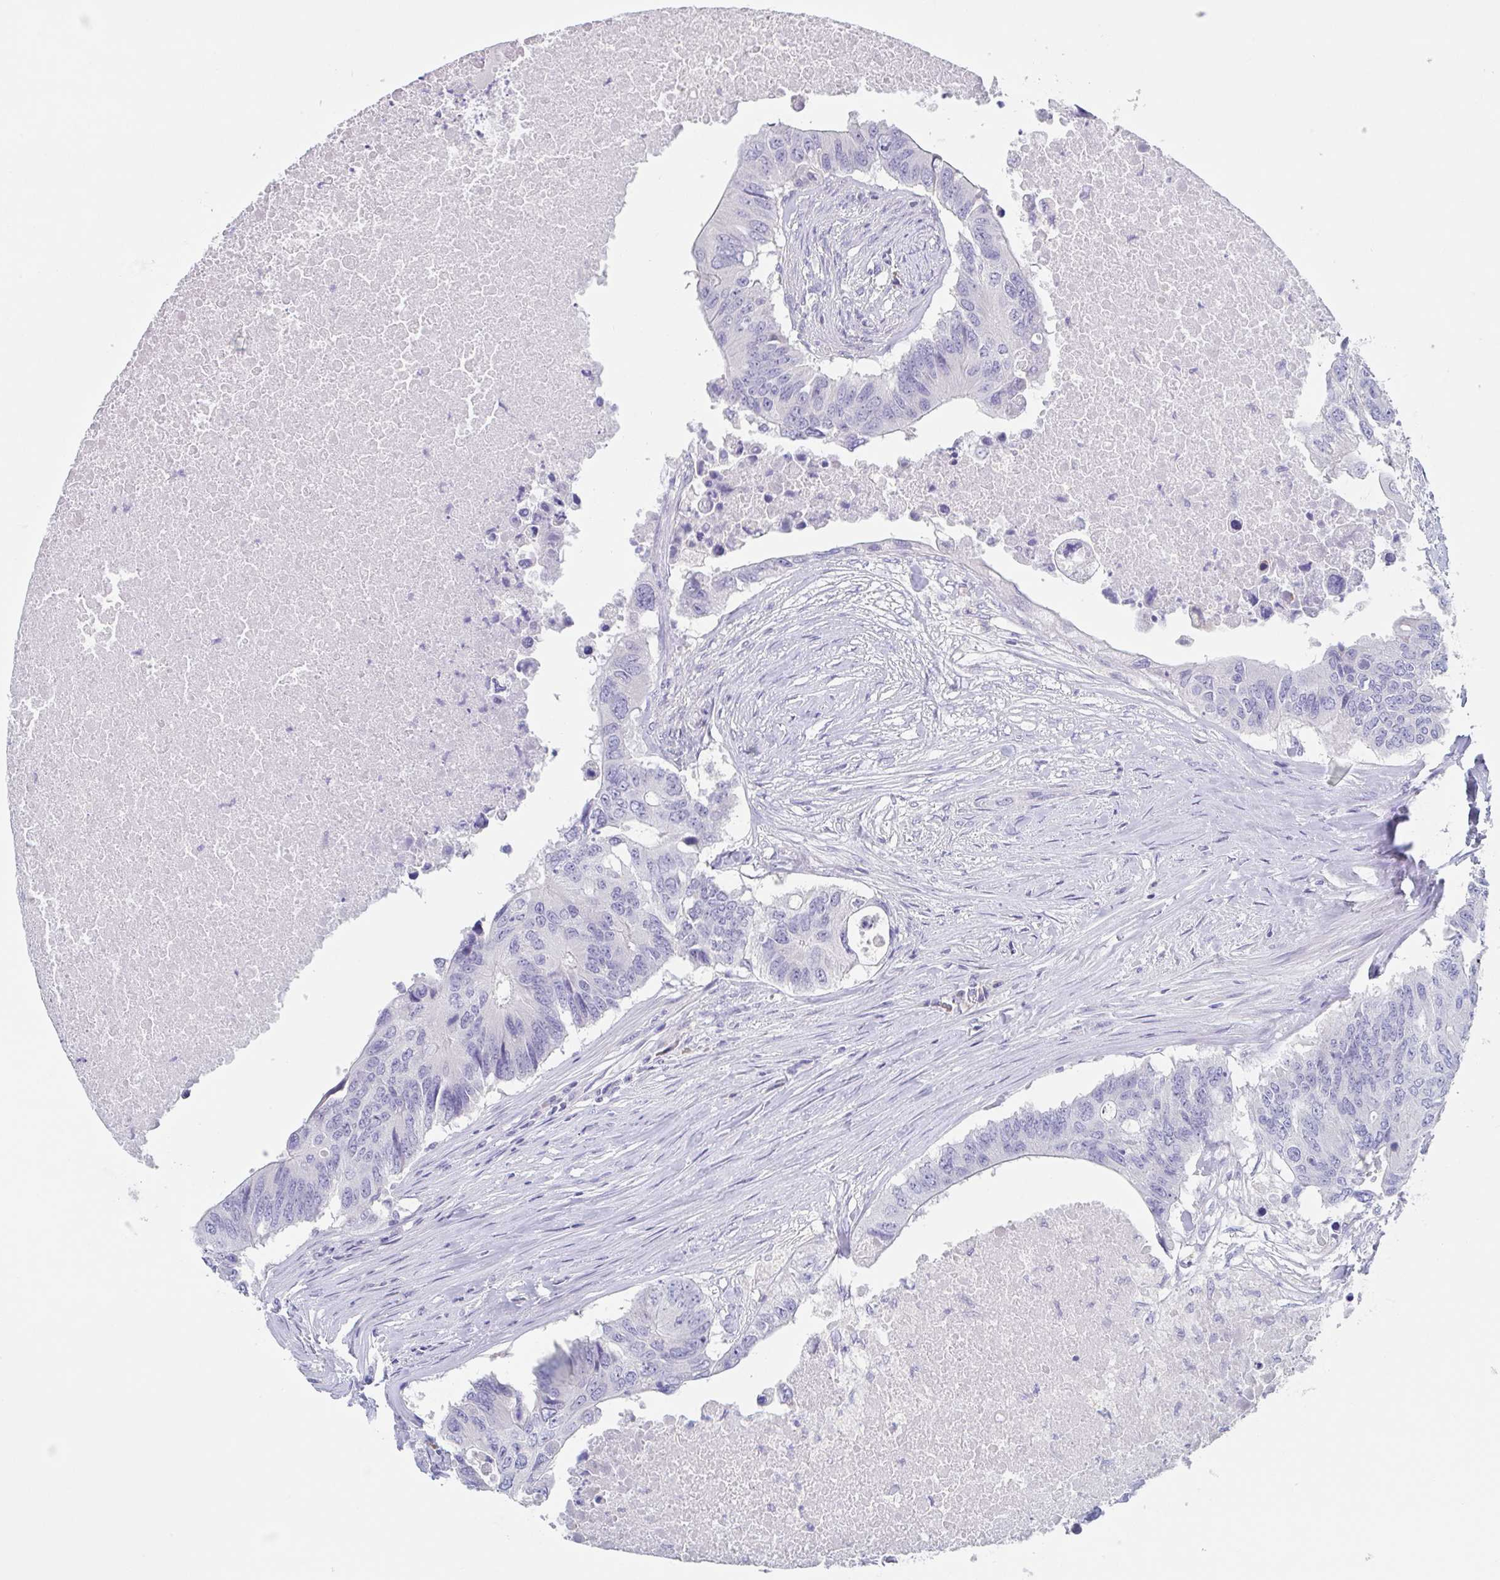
{"staining": {"intensity": "negative", "quantity": "none", "location": "none"}, "tissue": "colorectal cancer", "cell_type": "Tumor cells", "image_type": "cancer", "snomed": [{"axis": "morphology", "description": "Adenocarcinoma, NOS"}, {"axis": "topography", "description": "Colon"}], "caption": "Colorectal cancer (adenocarcinoma) was stained to show a protein in brown. There is no significant expression in tumor cells. The staining was performed using DAB (3,3'-diaminobenzidine) to visualize the protein expression in brown, while the nuclei were stained in blue with hematoxylin (Magnification: 20x).", "gene": "NOXRED1", "patient": {"sex": "male", "age": 71}}